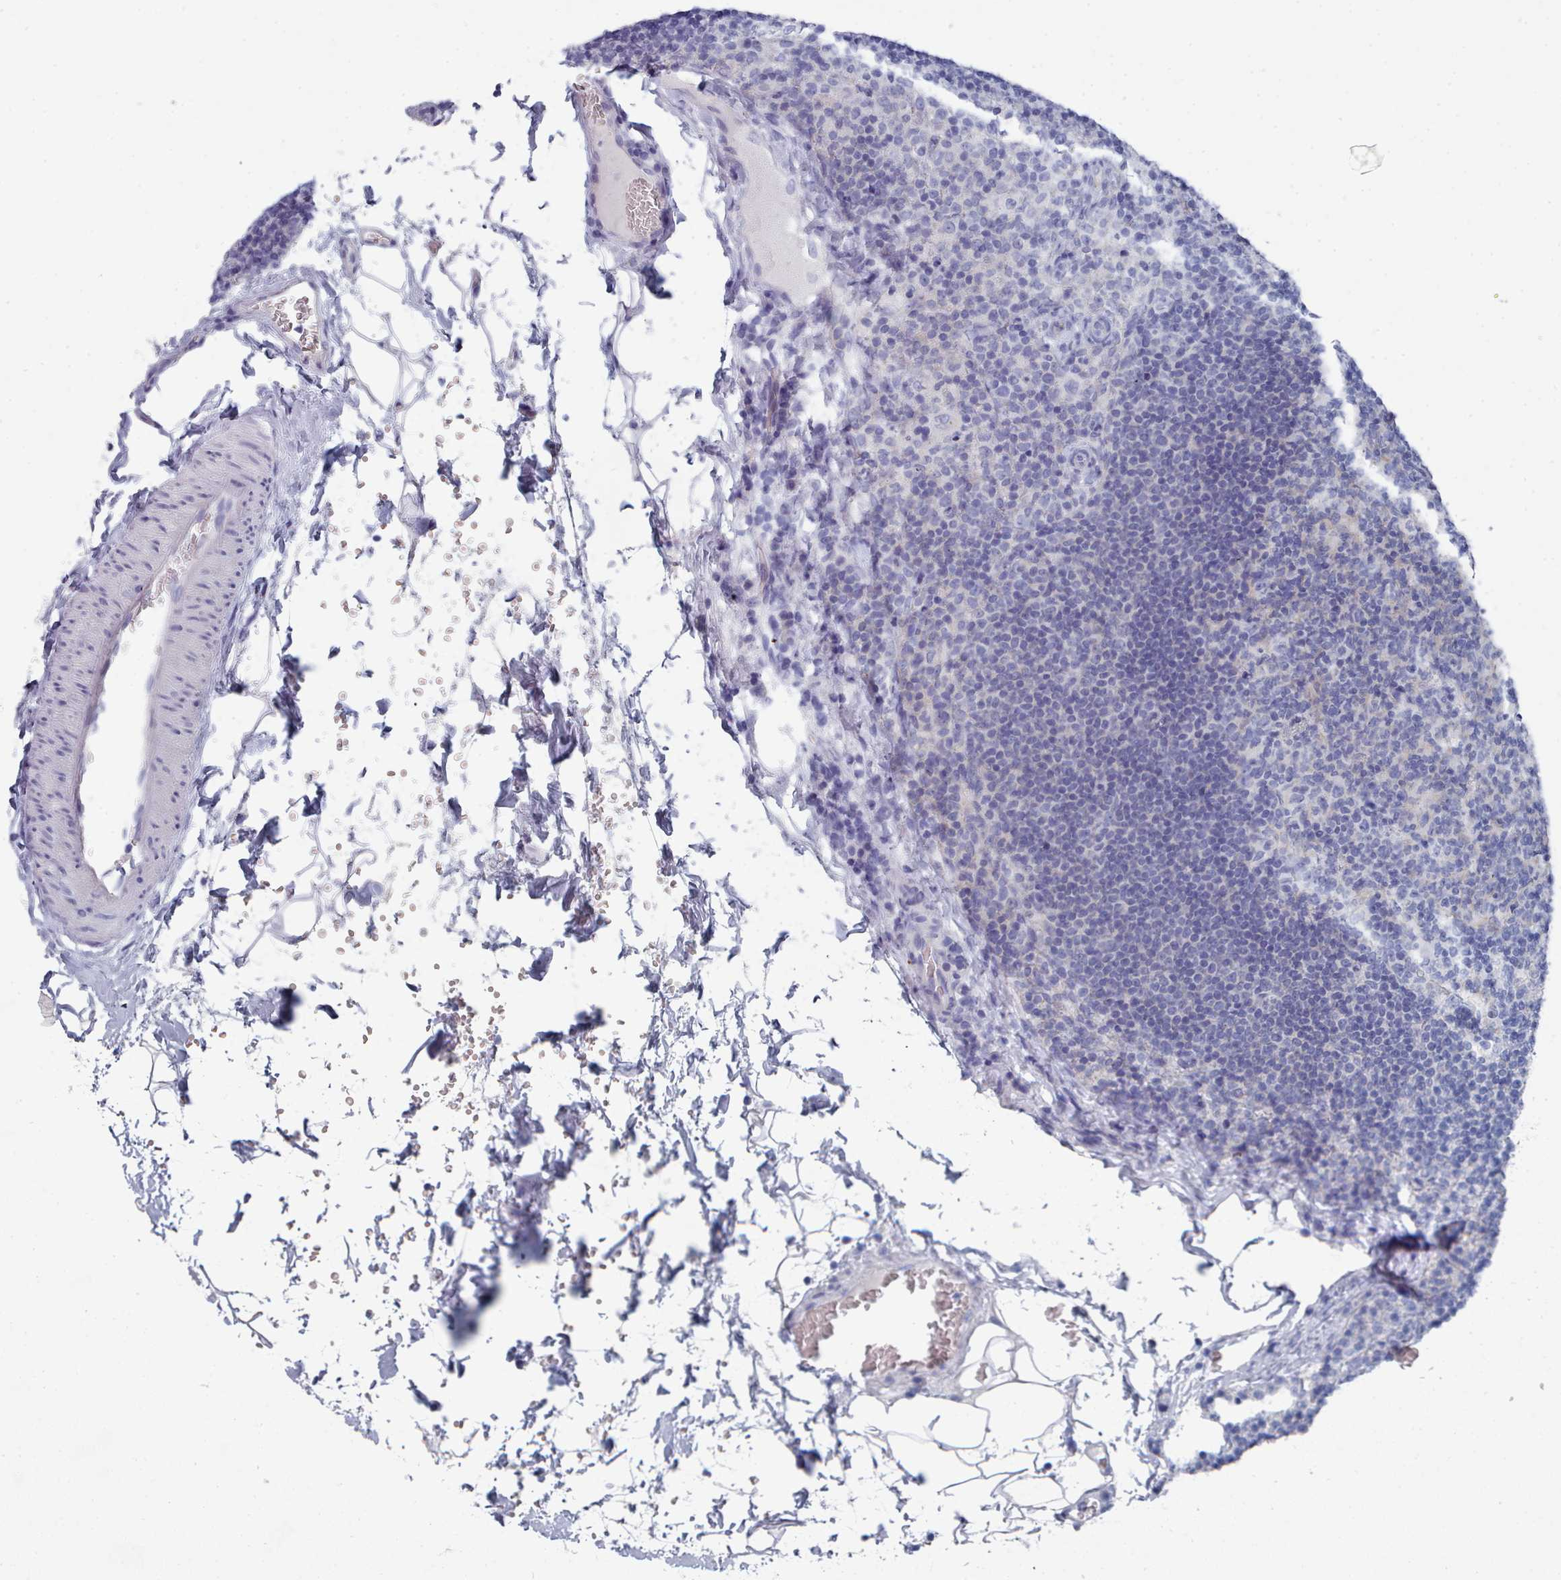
{"staining": {"intensity": "negative", "quantity": "none", "location": "none"}, "tissue": "lymph node", "cell_type": "Germinal center cells", "image_type": "normal", "snomed": [{"axis": "morphology", "description": "Normal tissue, NOS"}, {"axis": "topography", "description": "Lymph node"}], "caption": "Immunohistochemistry photomicrograph of normal lymph node: lymph node stained with DAB (3,3'-diaminobenzidine) exhibits no significant protein expression in germinal center cells.", "gene": "ENSG00000285188", "patient": {"sex": "female", "age": 31}}